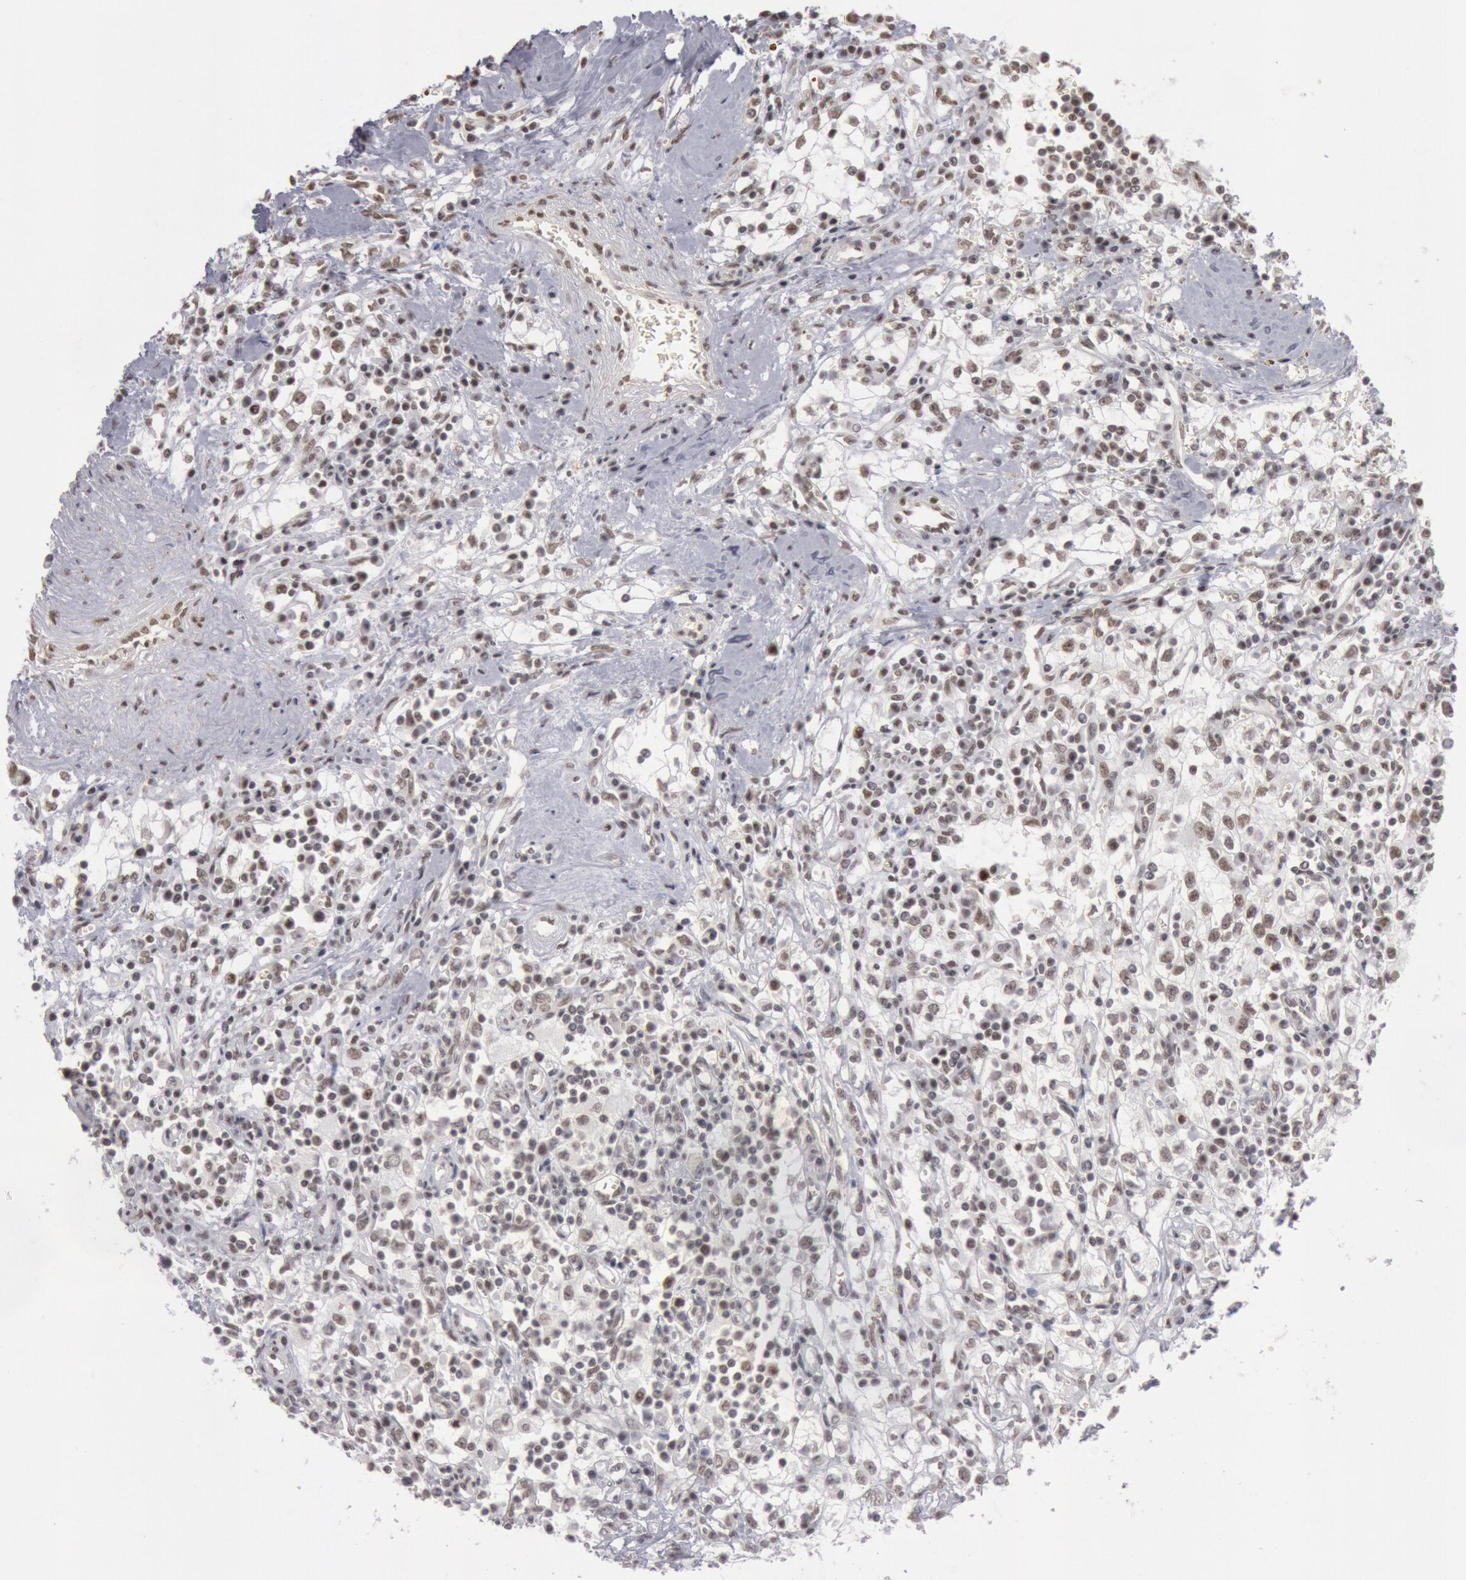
{"staining": {"intensity": "moderate", "quantity": "25%-75%", "location": "nuclear"}, "tissue": "renal cancer", "cell_type": "Tumor cells", "image_type": "cancer", "snomed": [{"axis": "morphology", "description": "Adenocarcinoma, NOS"}, {"axis": "topography", "description": "Kidney"}], "caption": "Immunohistochemical staining of adenocarcinoma (renal) exhibits medium levels of moderate nuclear protein expression in about 25%-75% of tumor cells. The staining was performed using DAB, with brown indicating positive protein expression. Nuclei are stained blue with hematoxylin.", "gene": "ESS2", "patient": {"sex": "male", "age": 82}}